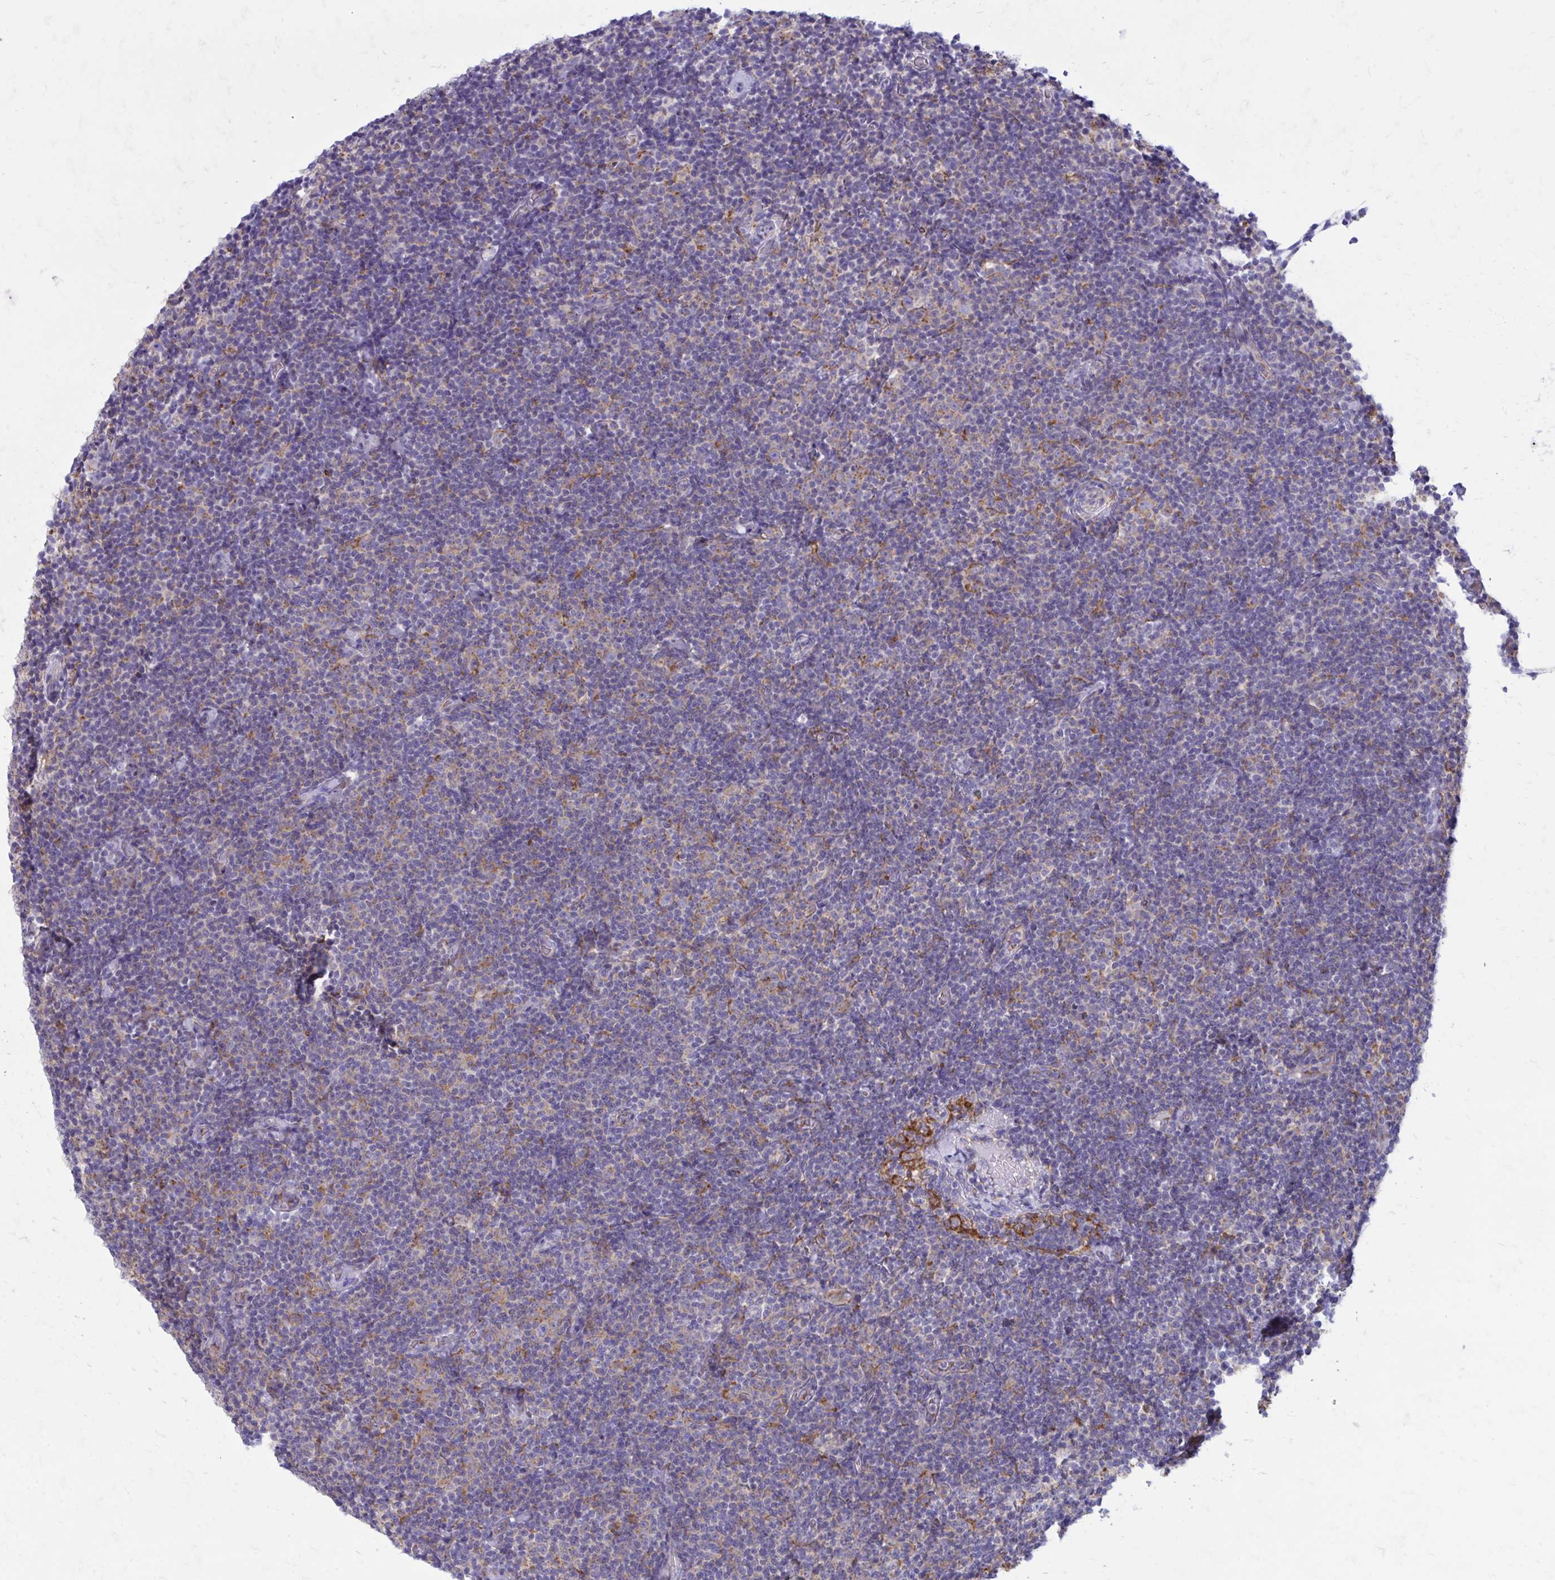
{"staining": {"intensity": "weak", "quantity": "<25%", "location": "cytoplasmic/membranous"}, "tissue": "lymphoma", "cell_type": "Tumor cells", "image_type": "cancer", "snomed": [{"axis": "morphology", "description": "Malignant lymphoma, non-Hodgkin's type, Low grade"}, {"axis": "topography", "description": "Lymph node"}], "caption": "The micrograph demonstrates no staining of tumor cells in lymphoma.", "gene": "CLTA", "patient": {"sex": "male", "age": 81}}